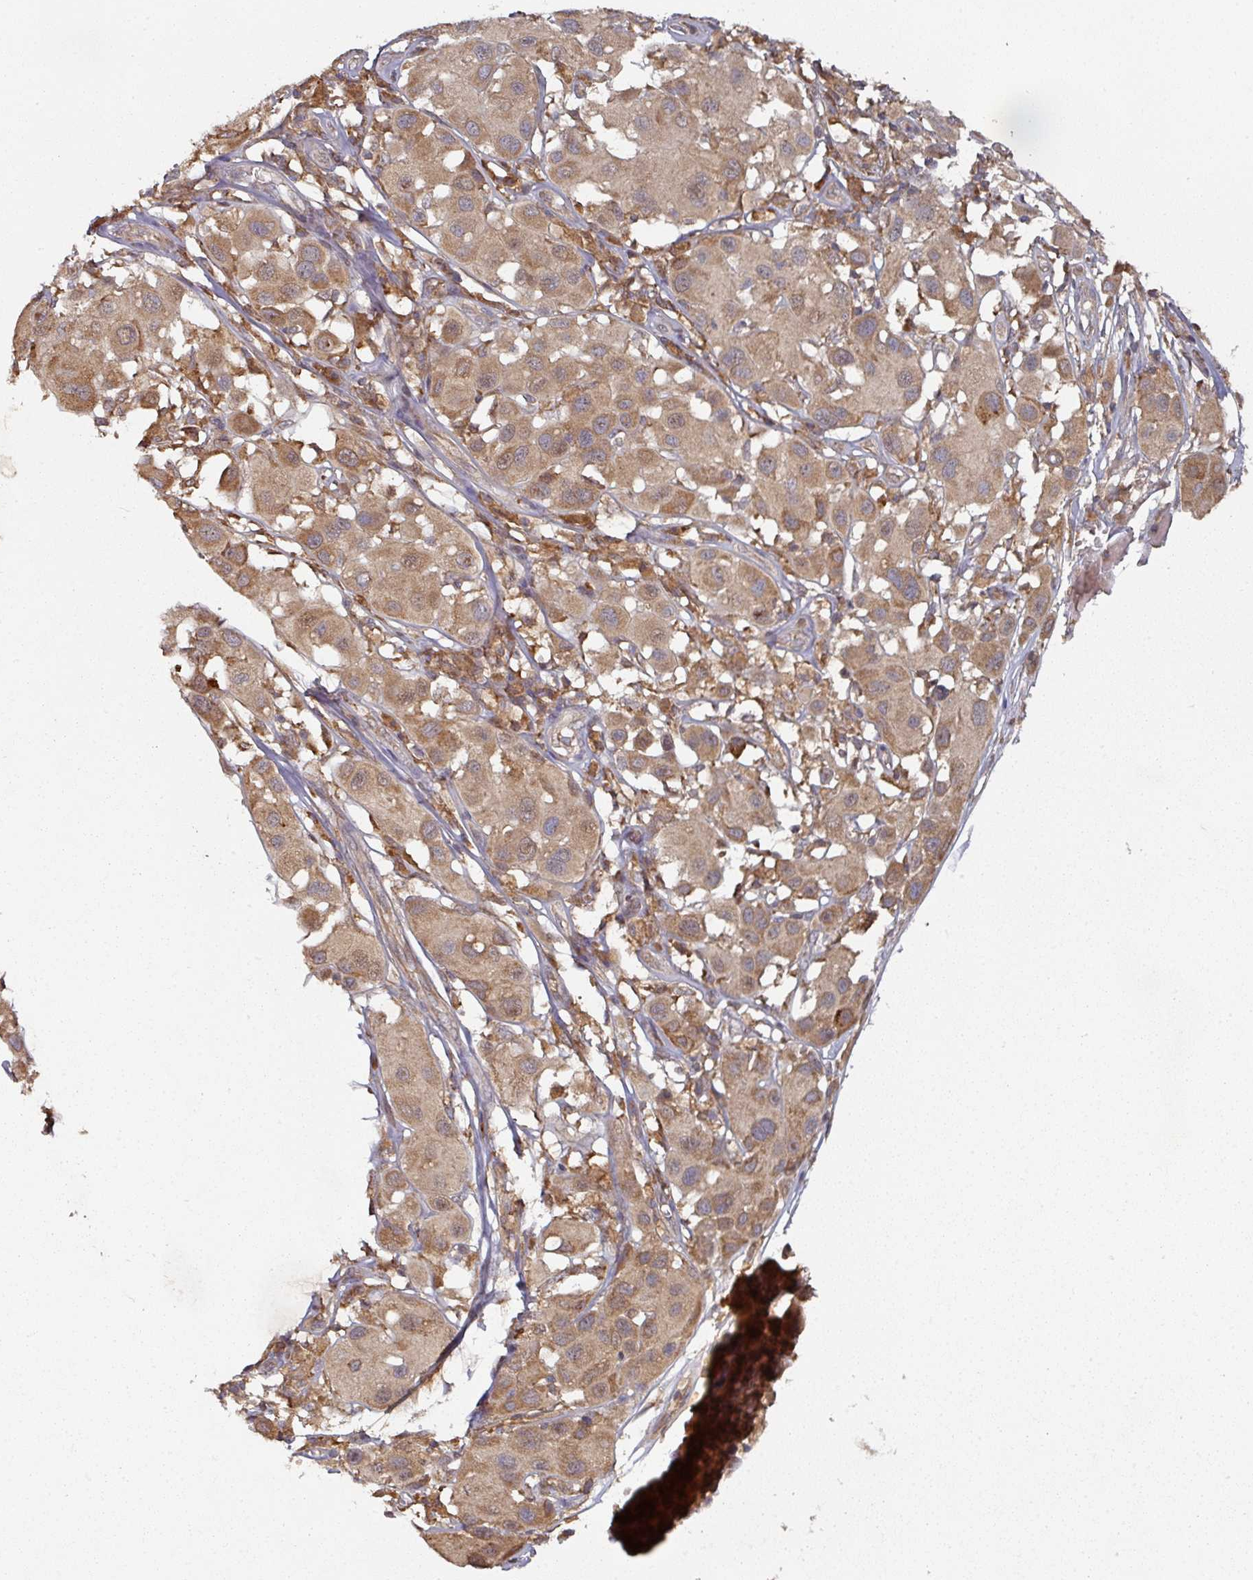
{"staining": {"intensity": "moderate", "quantity": ">75%", "location": "cytoplasmic/membranous"}, "tissue": "melanoma", "cell_type": "Tumor cells", "image_type": "cancer", "snomed": [{"axis": "morphology", "description": "Malignant melanoma, Metastatic site"}, {"axis": "topography", "description": "Skin"}], "caption": "The immunohistochemical stain shows moderate cytoplasmic/membranous positivity in tumor cells of melanoma tissue.", "gene": "CEP95", "patient": {"sex": "male", "age": 41}}